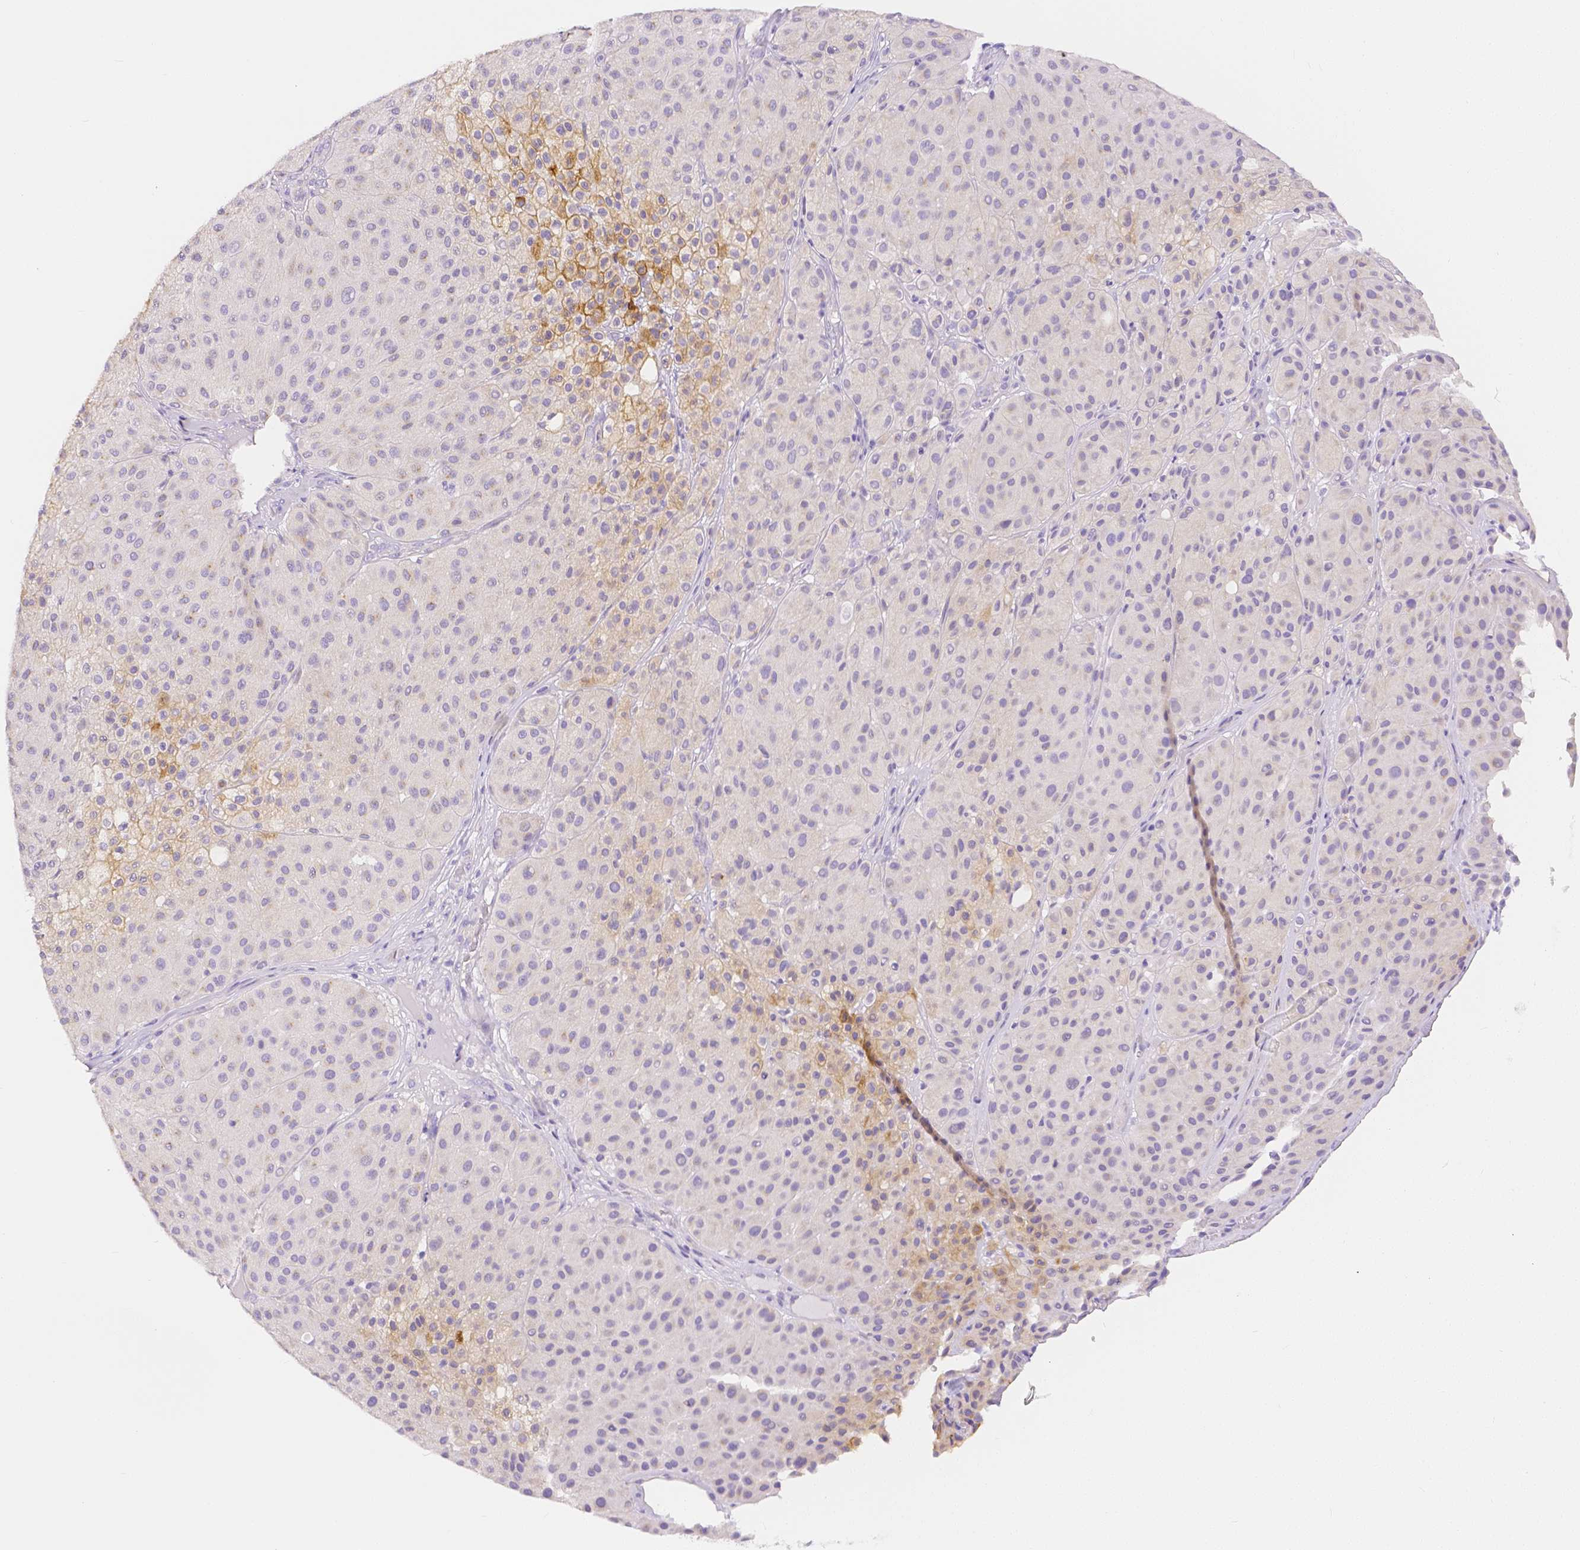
{"staining": {"intensity": "moderate", "quantity": "<25%", "location": "cytoplasmic/membranous"}, "tissue": "melanoma", "cell_type": "Tumor cells", "image_type": "cancer", "snomed": [{"axis": "morphology", "description": "Malignant melanoma, Metastatic site"}, {"axis": "topography", "description": "Smooth muscle"}], "caption": "Brown immunohistochemical staining in human melanoma exhibits moderate cytoplasmic/membranous staining in approximately <25% of tumor cells.", "gene": "SLC27A5", "patient": {"sex": "male", "age": 41}}